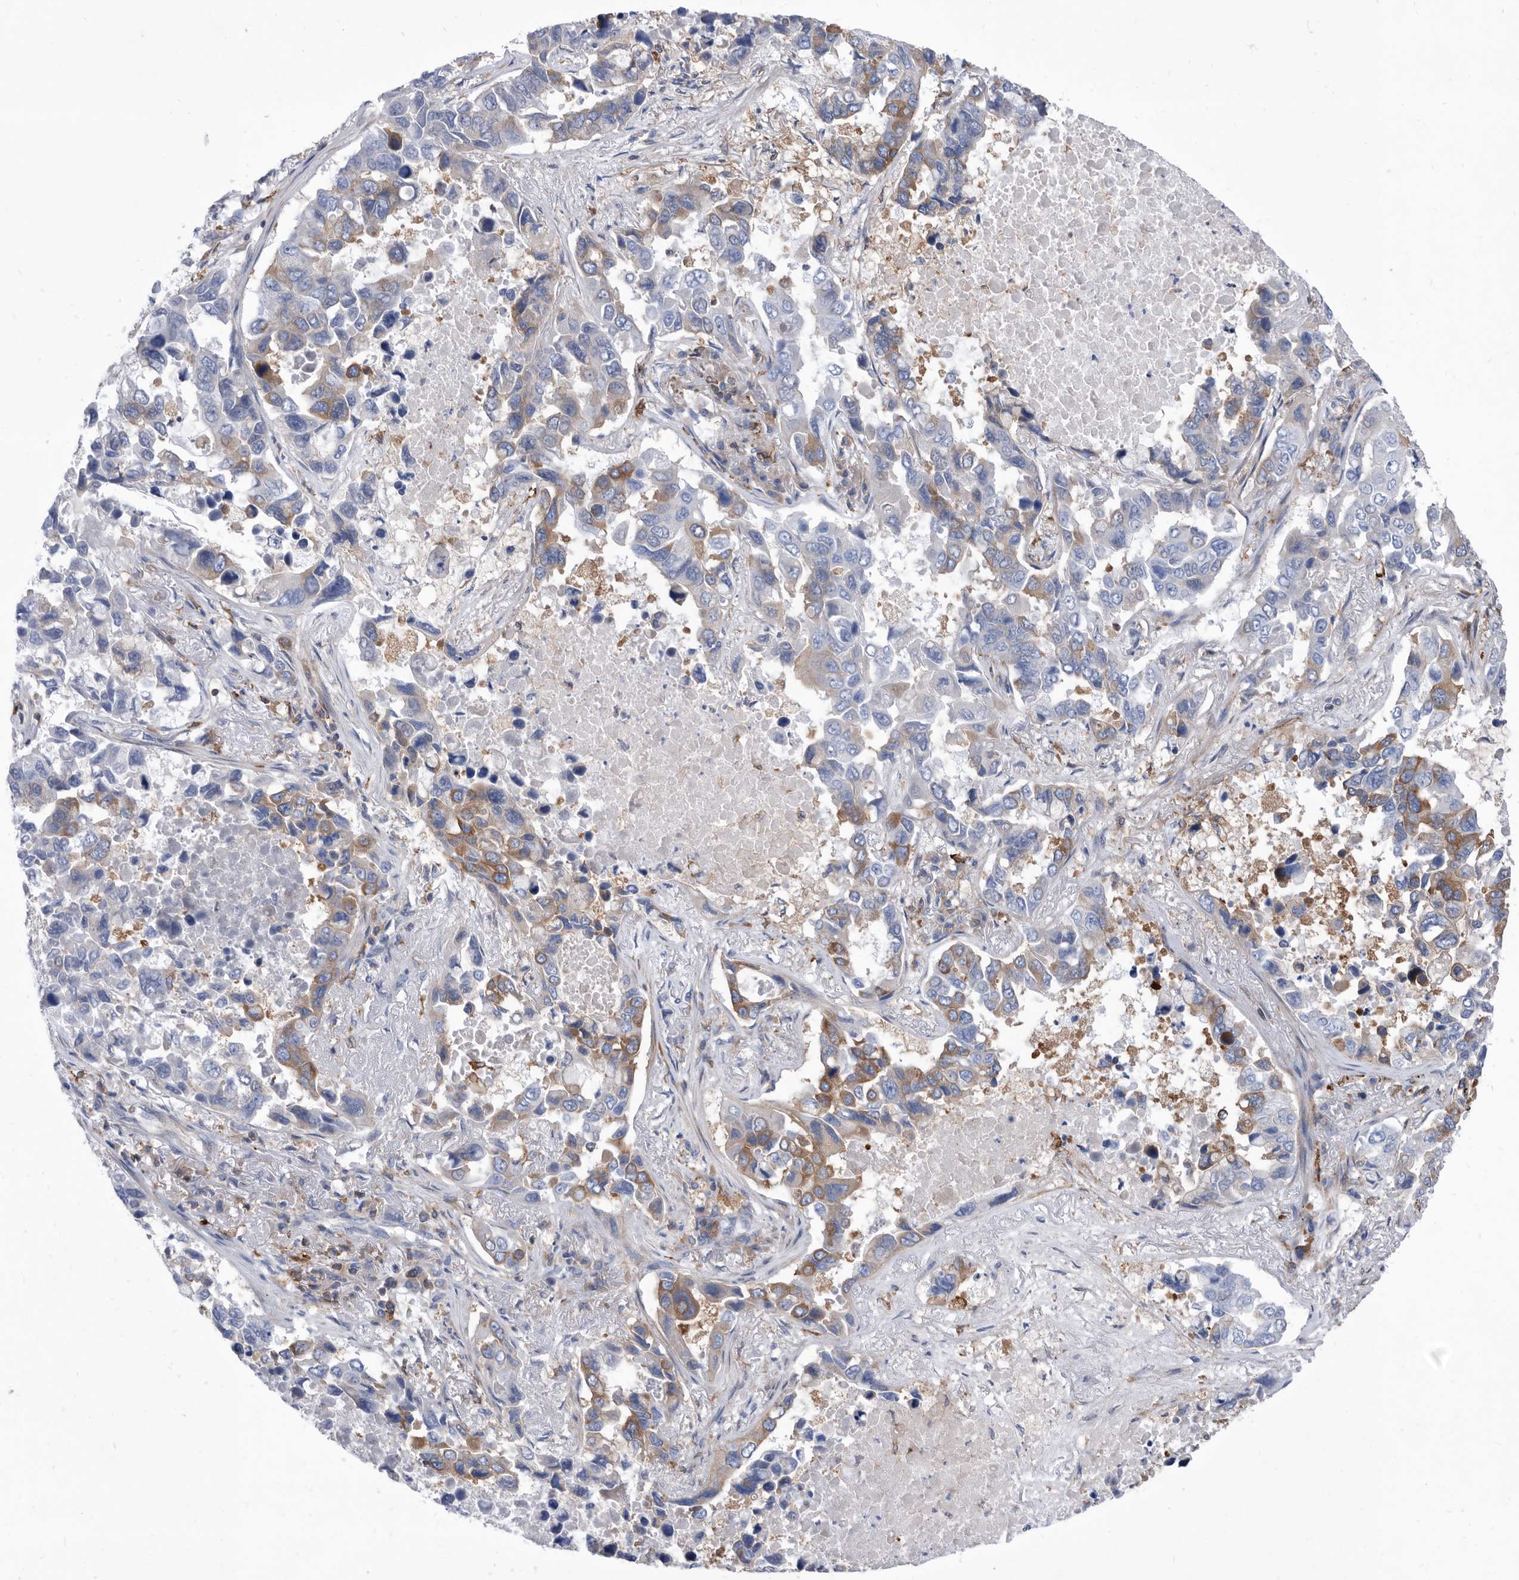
{"staining": {"intensity": "moderate", "quantity": "<25%", "location": "cytoplasmic/membranous"}, "tissue": "lung cancer", "cell_type": "Tumor cells", "image_type": "cancer", "snomed": [{"axis": "morphology", "description": "Adenocarcinoma, NOS"}, {"axis": "topography", "description": "Lung"}], "caption": "Human lung adenocarcinoma stained for a protein (brown) displays moderate cytoplasmic/membranous positive expression in approximately <25% of tumor cells.", "gene": "SMG7", "patient": {"sex": "male", "age": 64}}